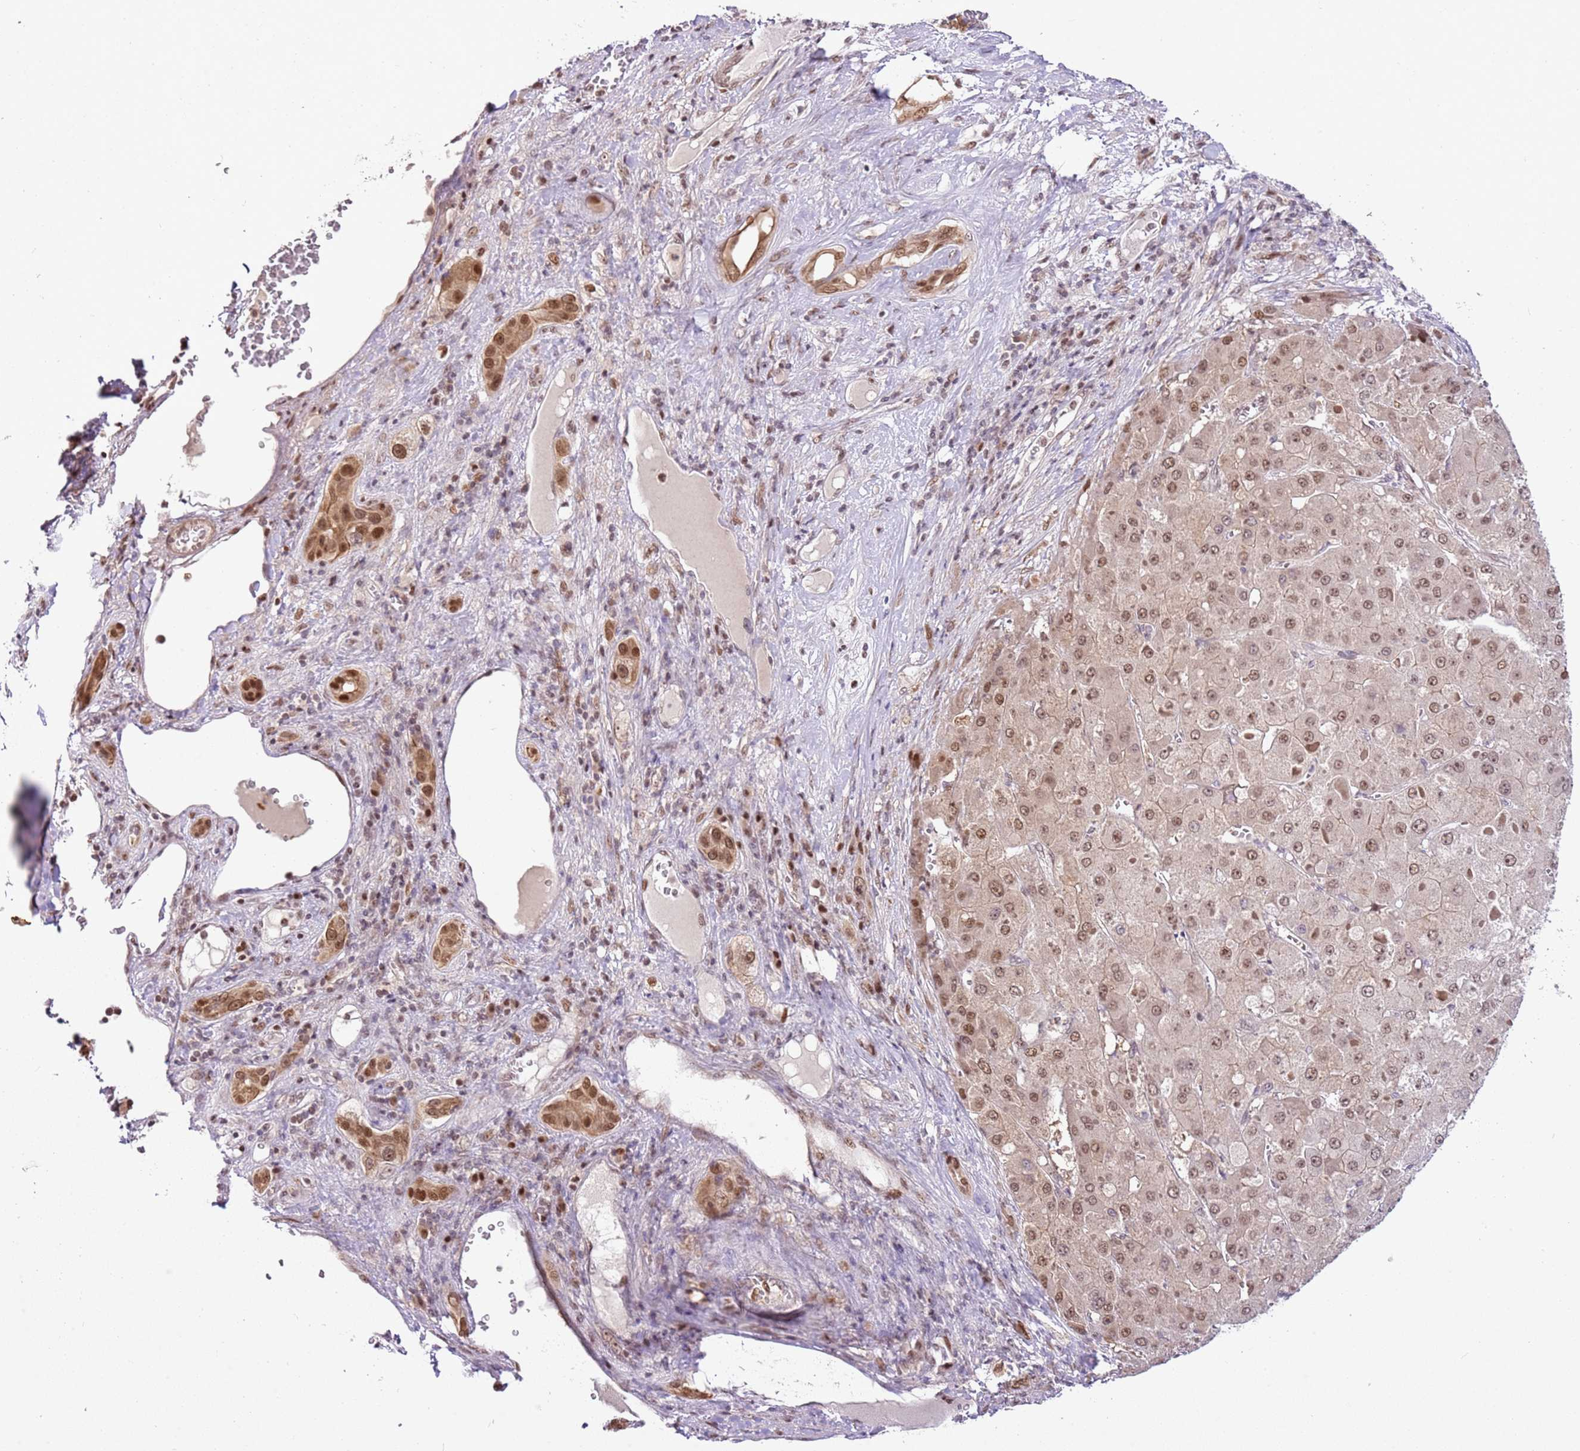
{"staining": {"intensity": "moderate", "quantity": "25%-75%", "location": "nuclear"}, "tissue": "liver cancer", "cell_type": "Tumor cells", "image_type": "cancer", "snomed": [{"axis": "morphology", "description": "Carcinoma, Hepatocellular, NOS"}, {"axis": "topography", "description": "Liver"}], "caption": "Immunohistochemical staining of liver hepatocellular carcinoma exhibits moderate nuclear protein staining in about 25%-75% of tumor cells.", "gene": "RFK", "patient": {"sex": "female", "age": 73}}